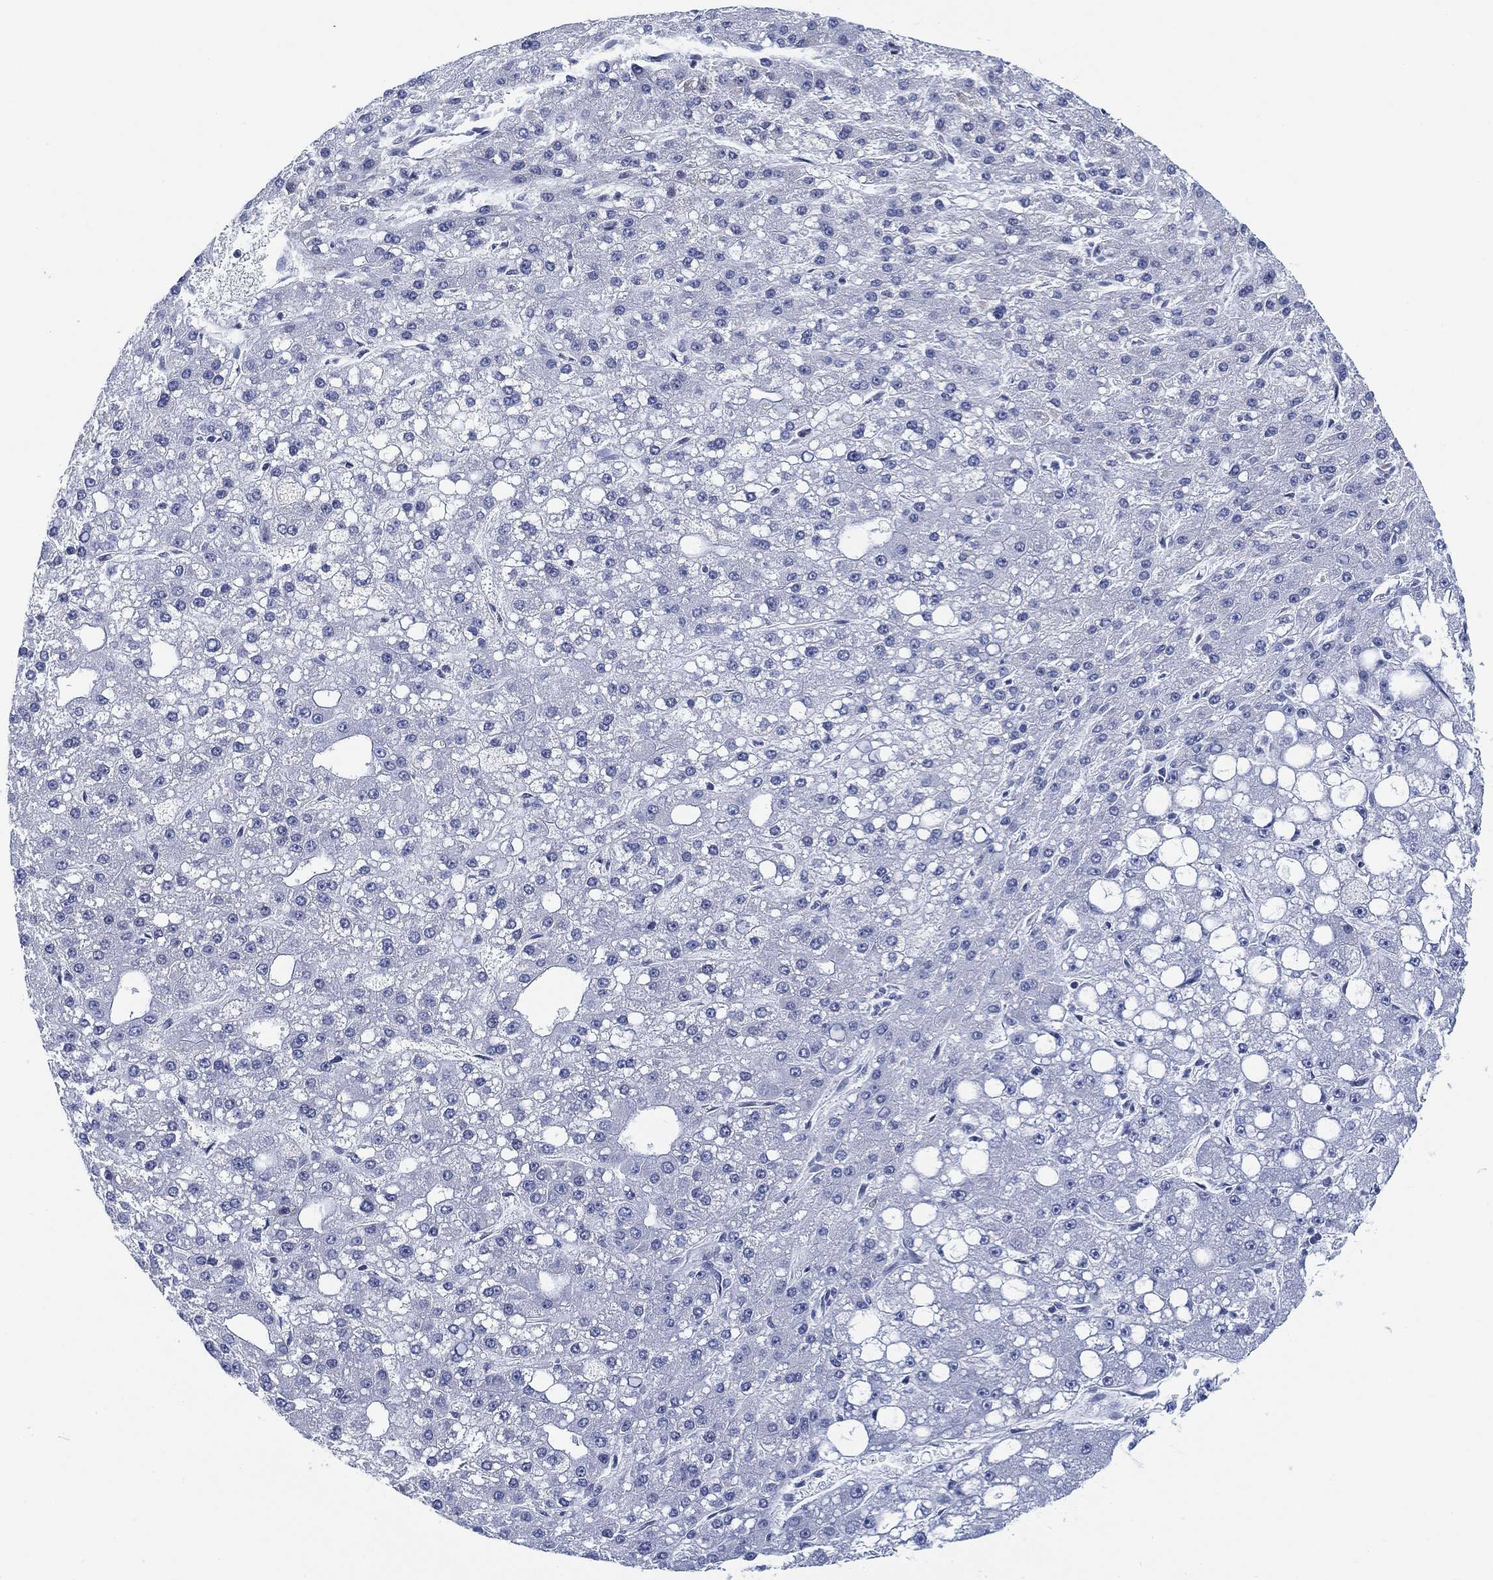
{"staining": {"intensity": "negative", "quantity": "none", "location": "none"}, "tissue": "liver cancer", "cell_type": "Tumor cells", "image_type": "cancer", "snomed": [{"axis": "morphology", "description": "Carcinoma, Hepatocellular, NOS"}, {"axis": "topography", "description": "Liver"}], "caption": "There is no significant staining in tumor cells of liver hepatocellular carcinoma.", "gene": "FYB1", "patient": {"sex": "male", "age": 67}}